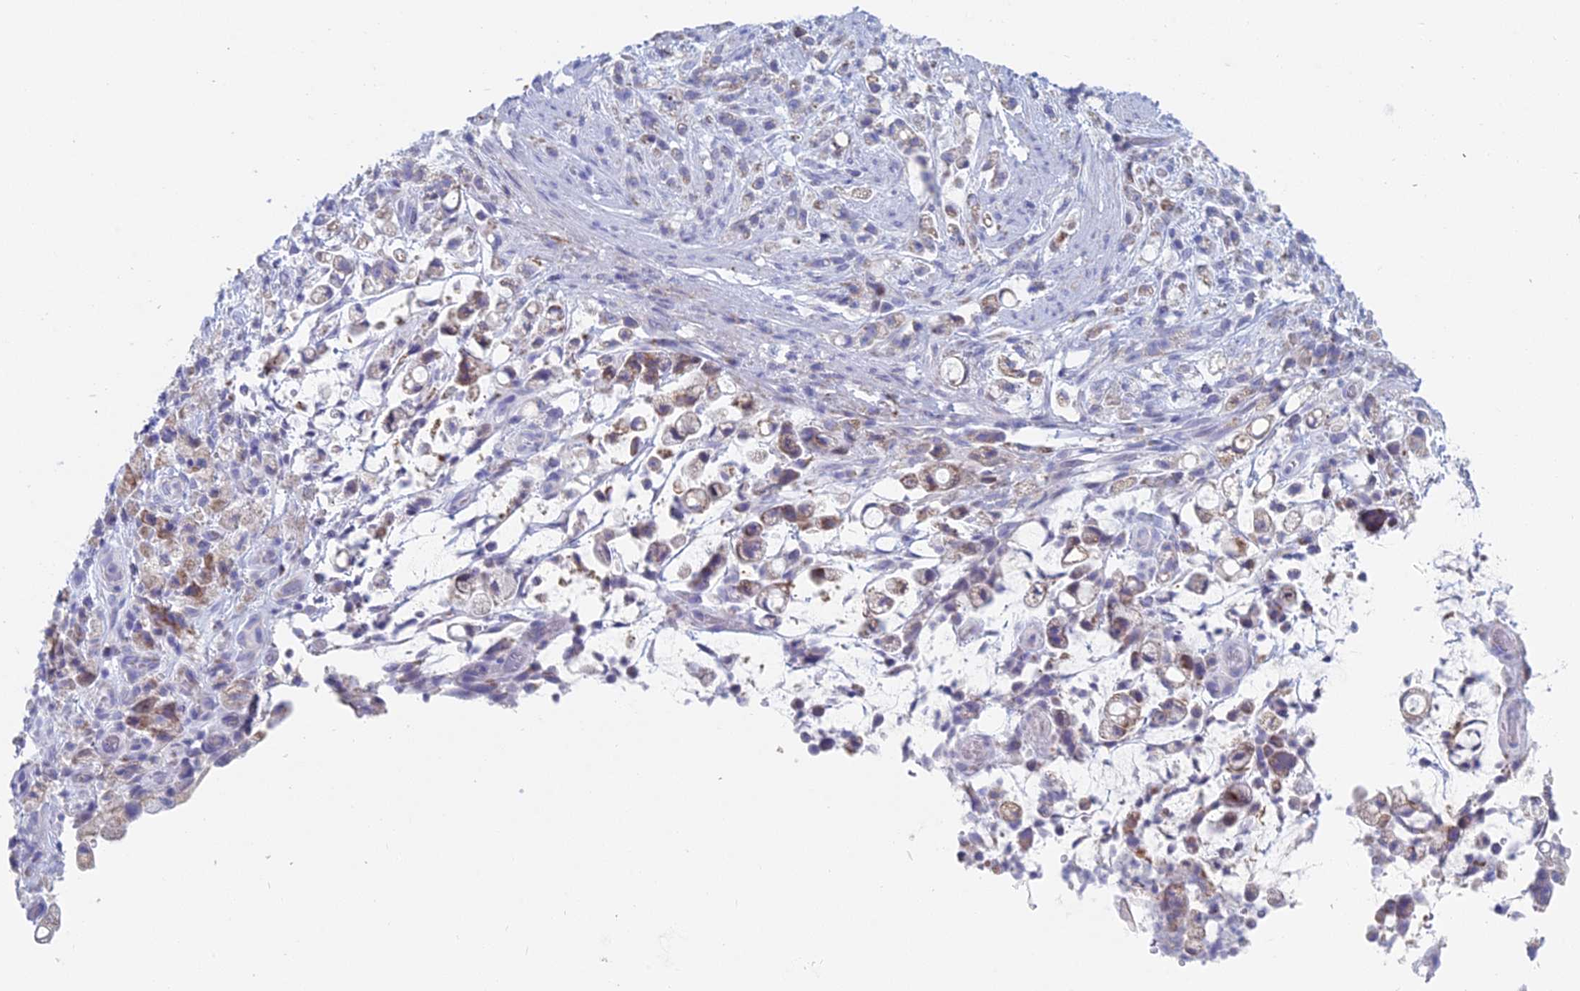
{"staining": {"intensity": "moderate", "quantity": "<25%", "location": "cytoplasmic/membranous"}, "tissue": "stomach cancer", "cell_type": "Tumor cells", "image_type": "cancer", "snomed": [{"axis": "morphology", "description": "Adenocarcinoma, NOS"}, {"axis": "topography", "description": "Stomach"}], "caption": "This is a photomicrograph of immunohistochemistry (IHC) staining of stomach cancer, which shows moderate positivity in the cytoplasmic/membranous of tumor cells.", "gene": "ACSM1", "patient": {"sex": "female", "age": 60}}